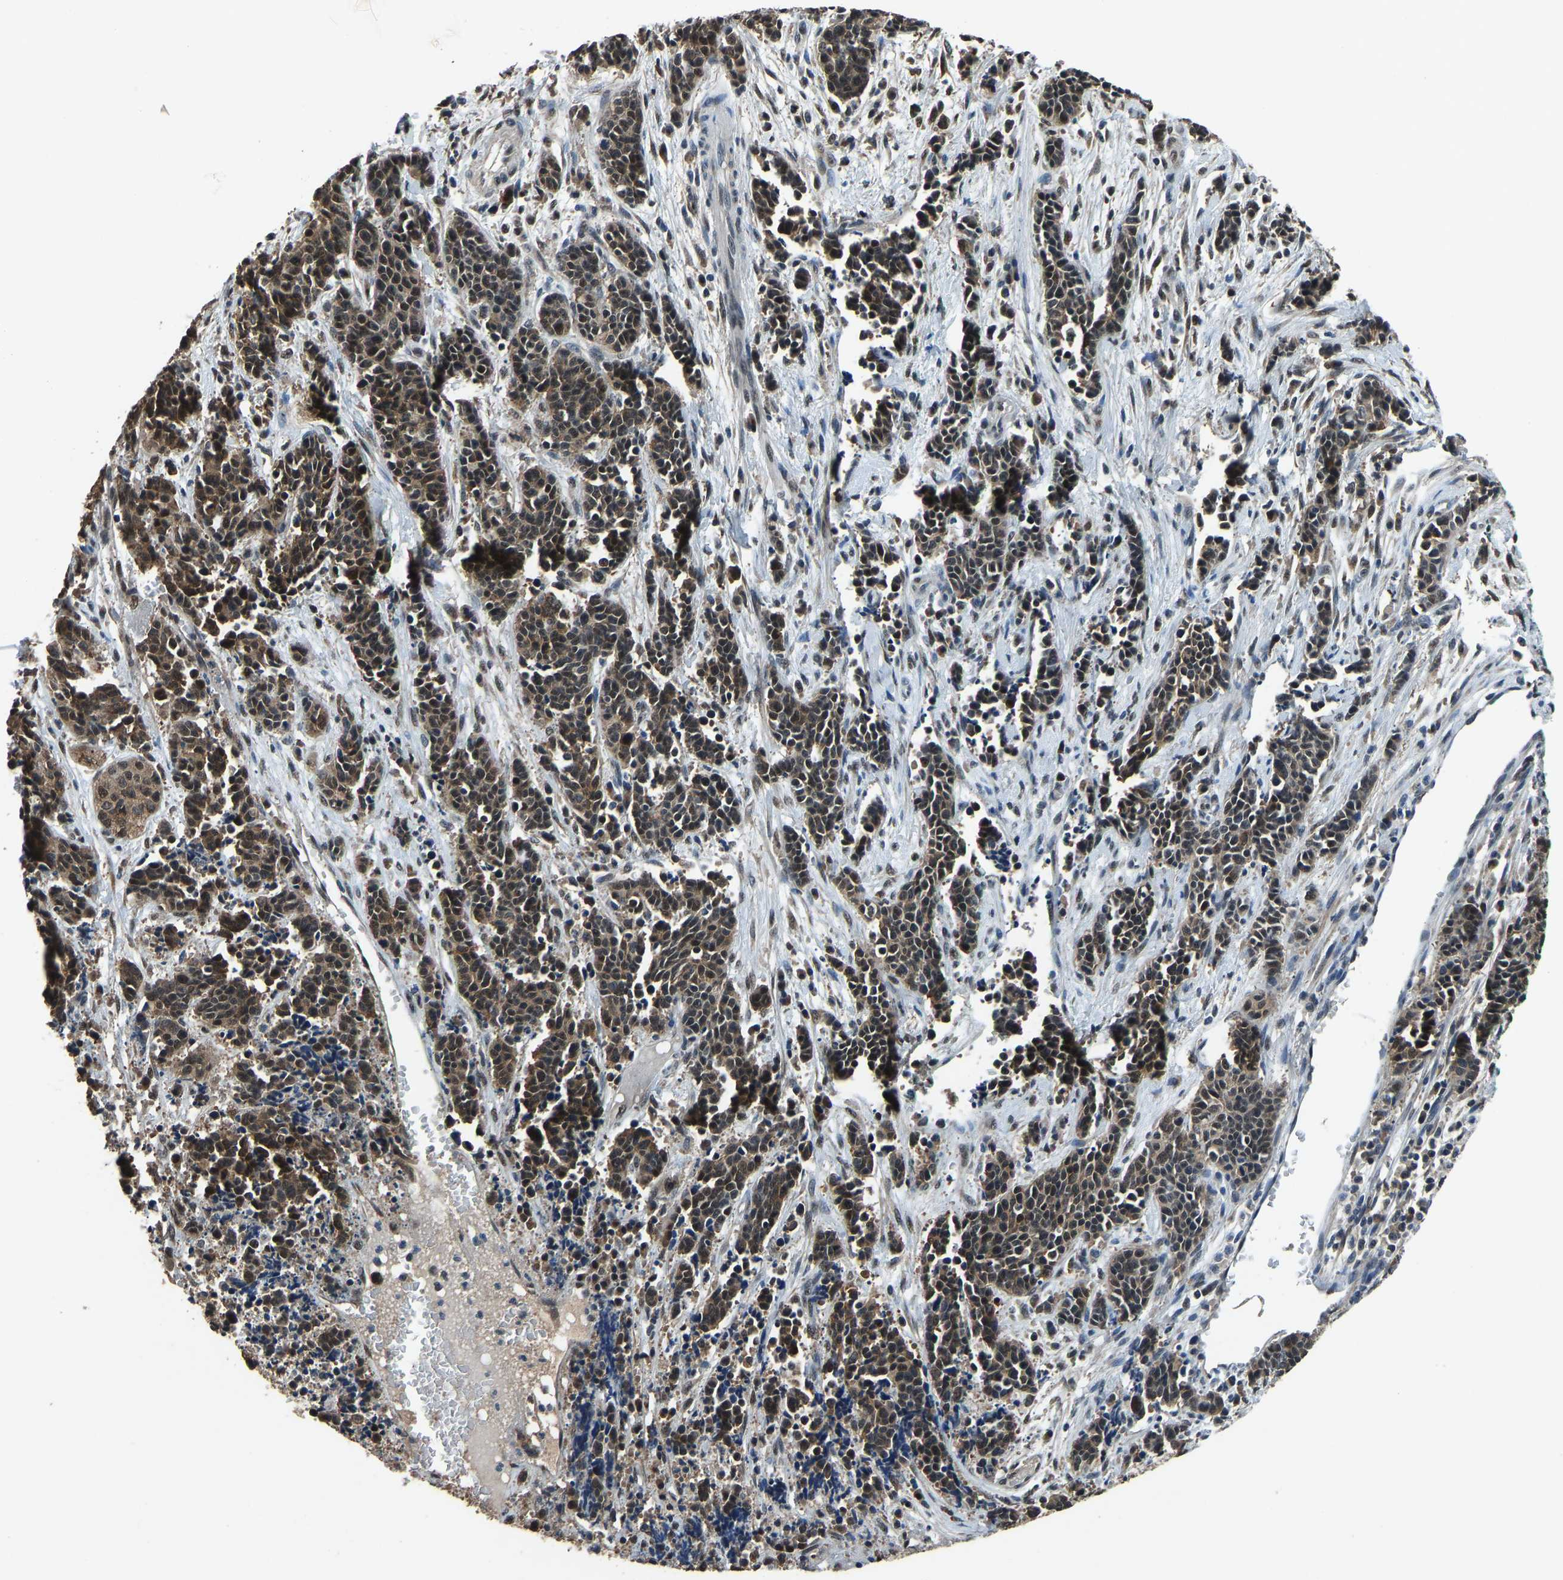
{"staining": {"intensity": "moderate", "quantity": ">75%", "location": "cytoplasmic/membranous,nuclear"}, "tissue": "cervical cancer", "cell_type": "Tumor cells", "image_type": "cancer", "snomed": [{"axis": "morphology", "description": "Squamous cell carcinoma, NOS"}, {"axis": "topography", "description": "Cervix"}], "caption": "Immunohistochemistry photomicrograph of neoplastic tissue: human cervical cancer (squamous cell carcinoma) stained using IHC demonstrates medium levels of moderate protein expression localized specifically in the cytoplasmic/membranous and nuclear of tumor cells, appearing as a cytoplasmic/membranous and nuclear brown color.", "gene": "TOX4", "patient": {"sex": "female", "age": 35}}